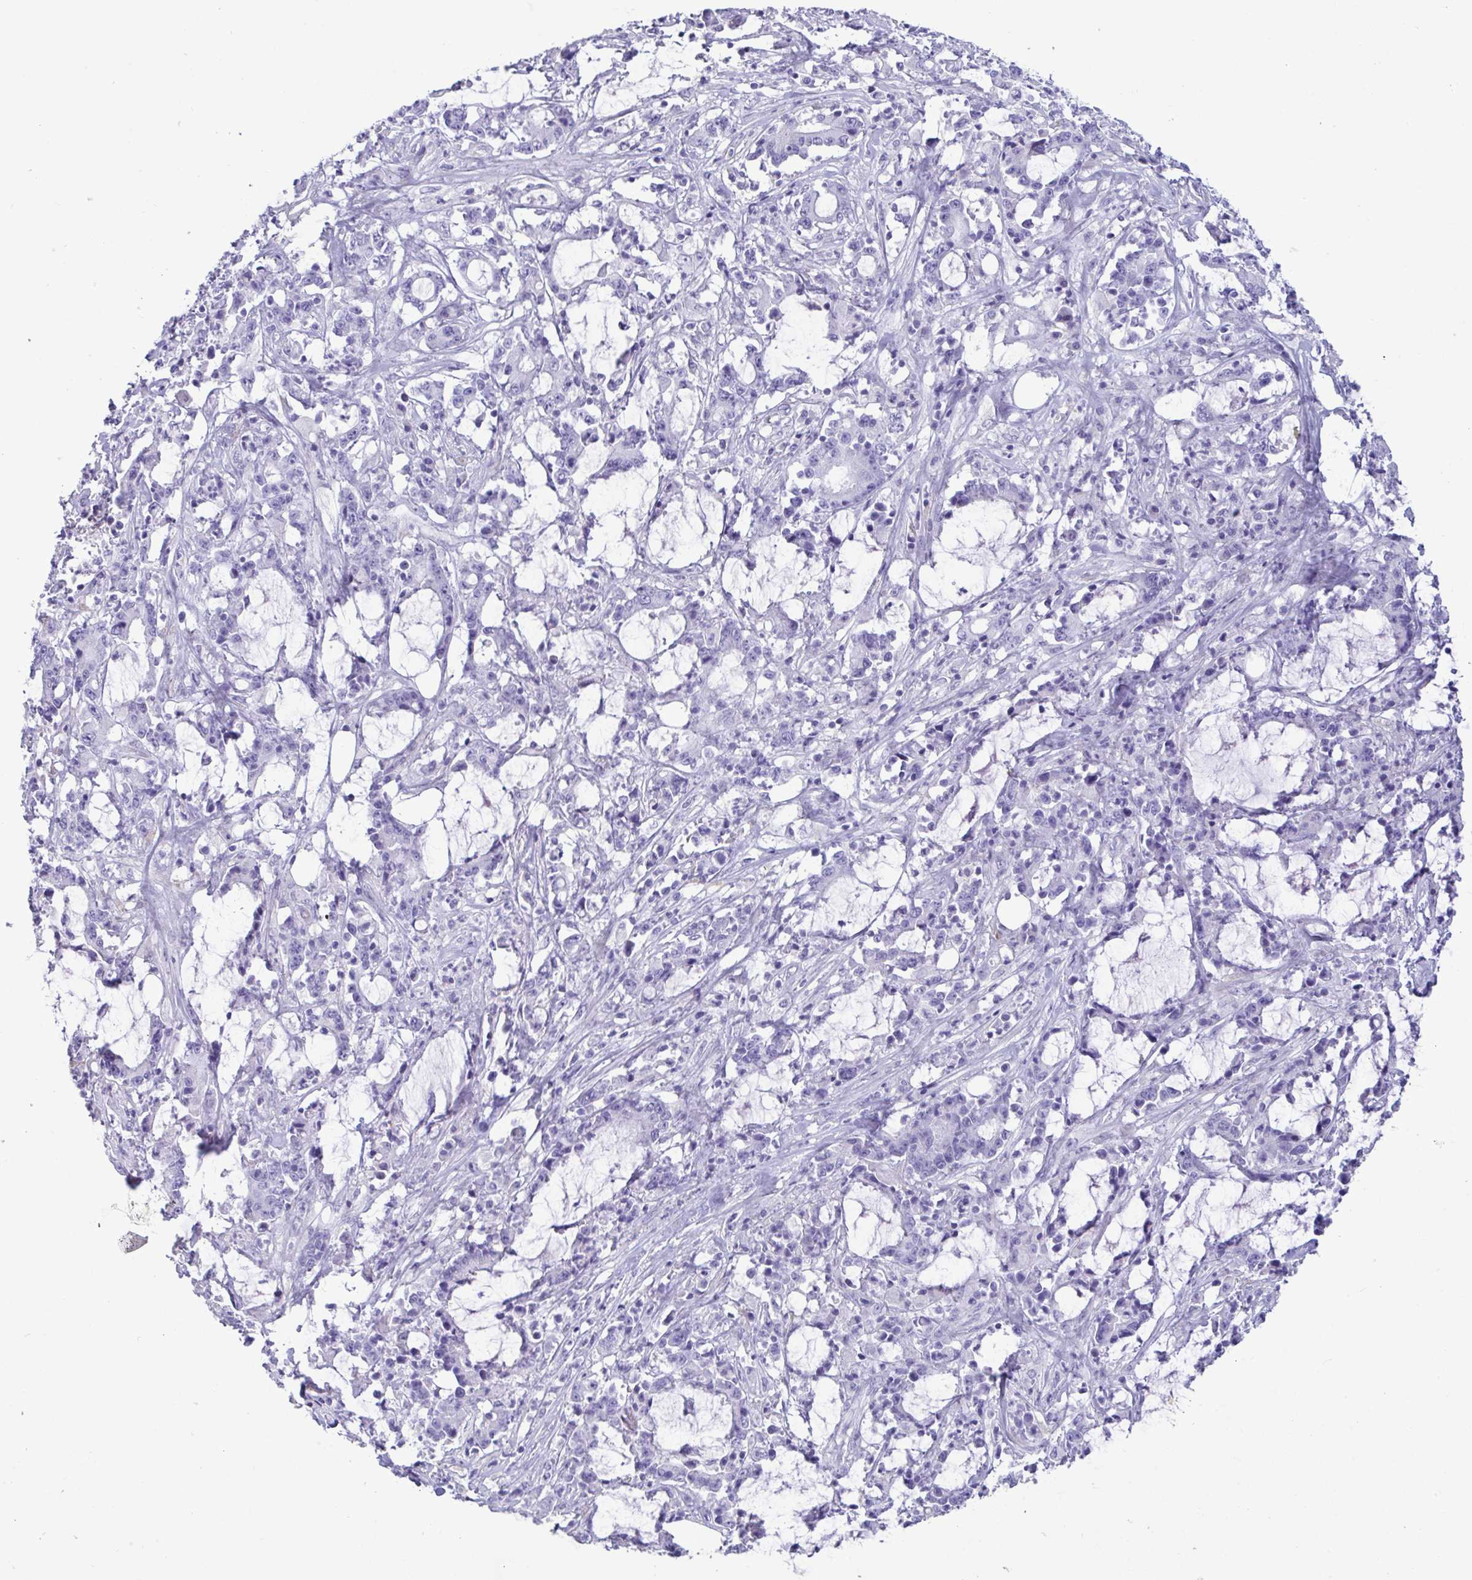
{"staining": {"intensity": "negative", "quantity": "none", "location": "none"}, "tissue": "stomach cancer", "cell_type": "Tumor cells", "image_type": "cancer", "snomed": [{"axis": "morphology", "description": "Adenocarcinoma, NOS"}, {"axis": "topography", "description": "Stomach, upper"}], "caption": "Stomach cancer (adenocarcinoma) was stained to show a protein in brown. There is no significant positivity in tumor cells.", "gene": "TNNC1", "patient": {"sex": "male", "age": 68}}